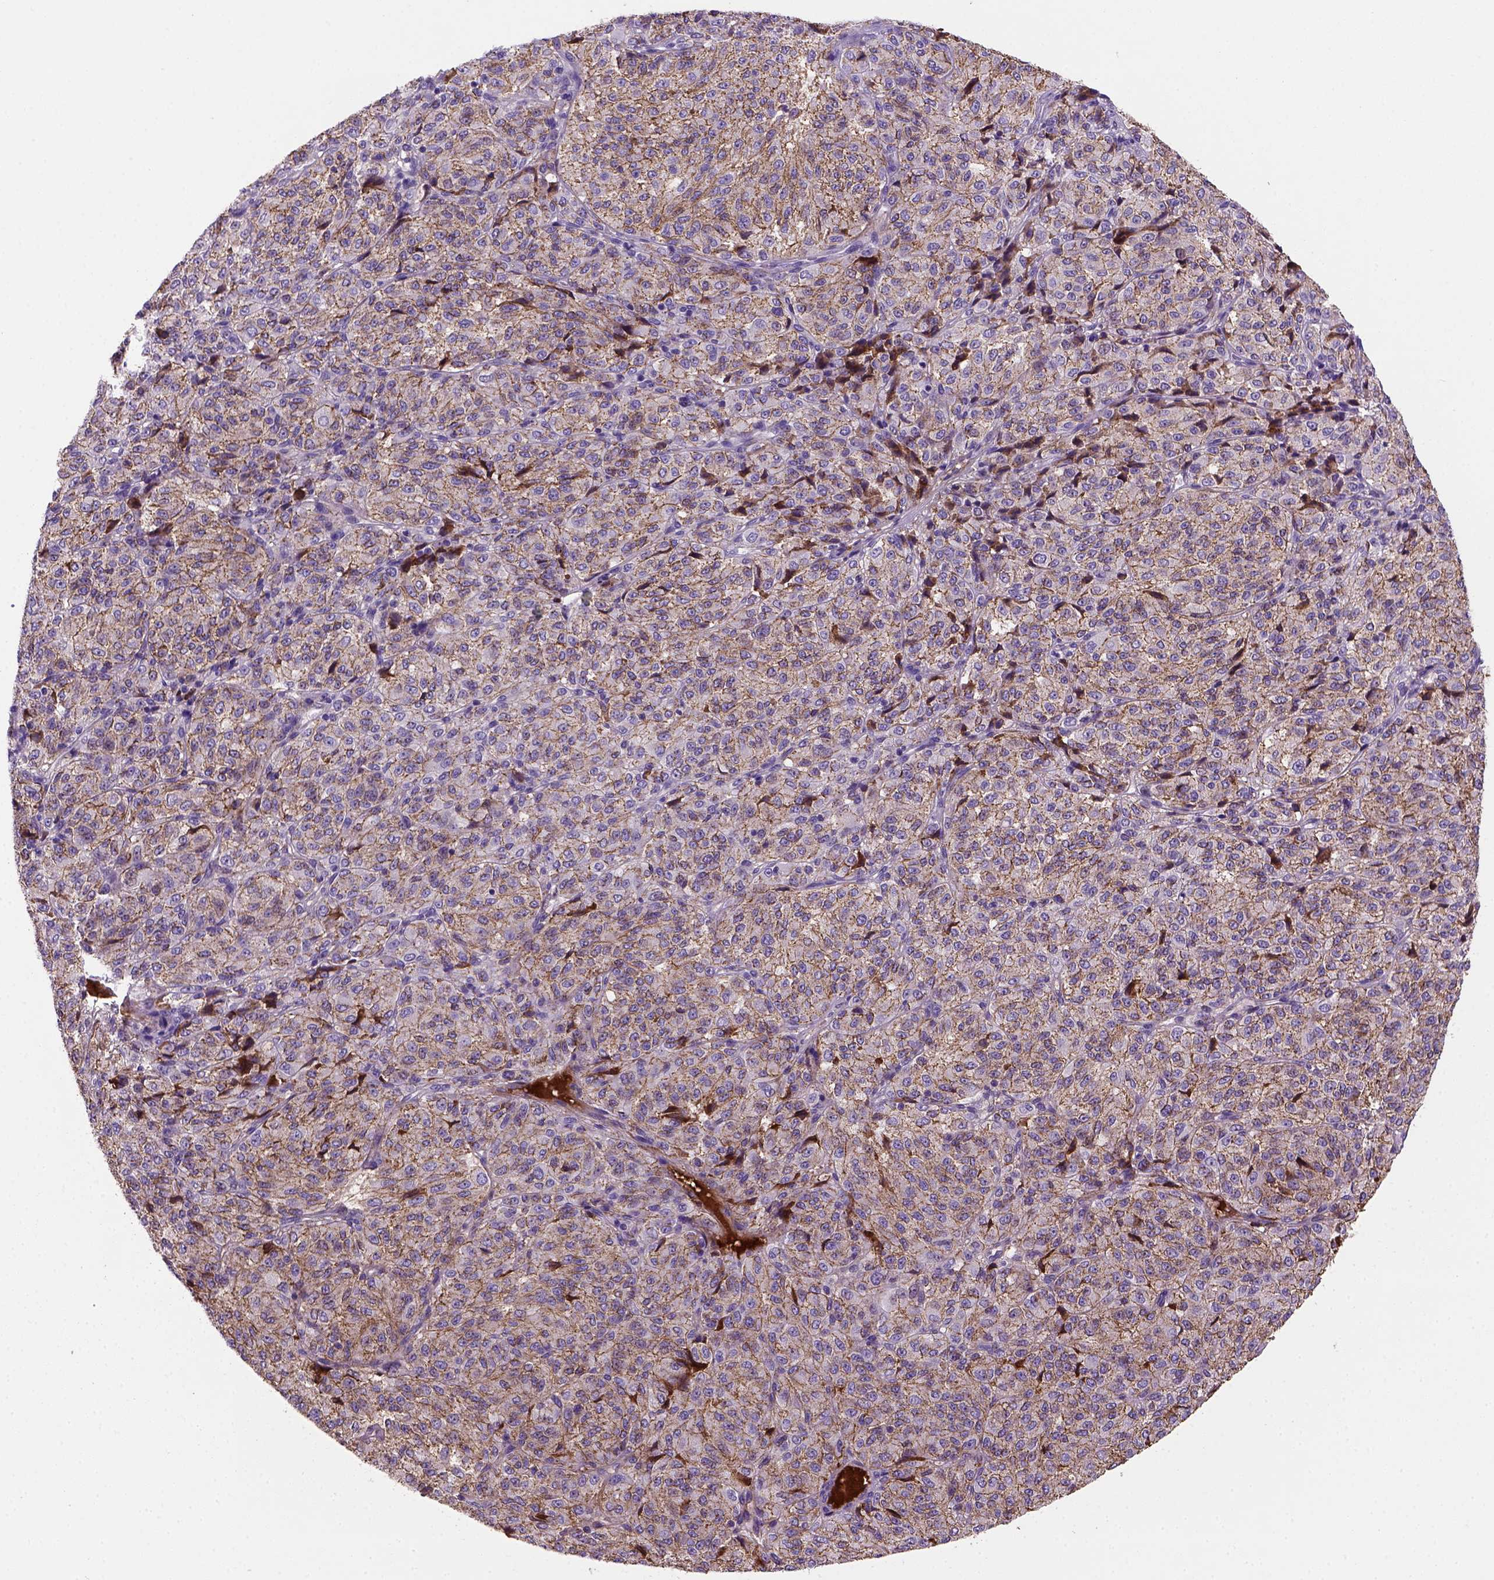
{"staining": {"intensity": "moderate", "quantity": "25%-75%", "location": "cytoplasmic/membranous"}, "tissue": "melanoma", "cell_type": "Tumor cells", "image_type": "cancer", "snomed": [{"axis": "morphology", "description": "Malignant melanoma, Metastatic site"}, {"axis": "topography", "description": "Brain"}], "caption": "About 25%-75% of tumor cells in human melanoma exhibit moderate cytoplasmic/membranous protein staining as visualized by brown immunohistochemical staining.", "gene": "CDH1", "patient": {"sex": "female", "age": 56}}